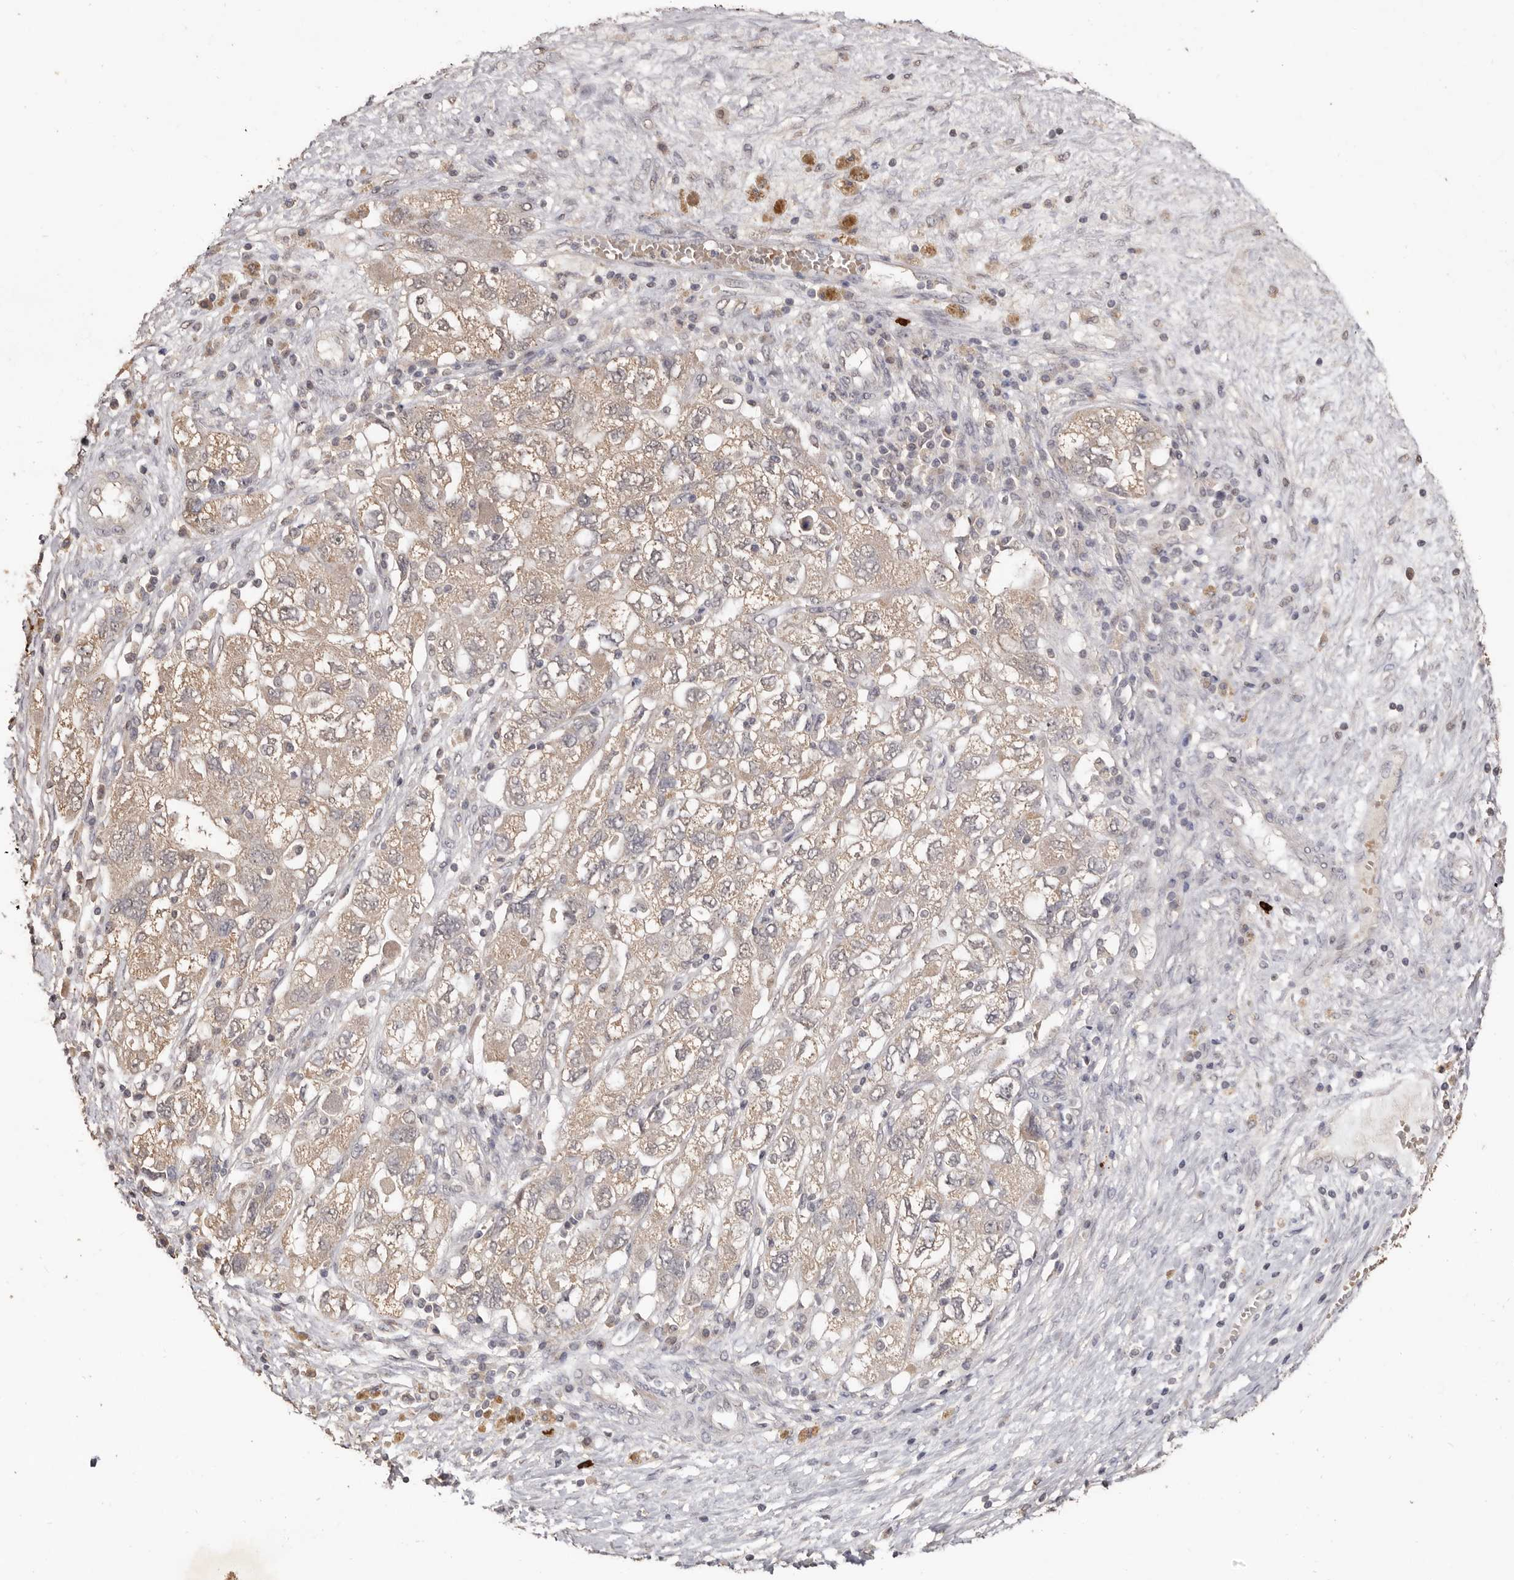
{"staining": {"intensity": "weak", "quantity": "25%-75%", "location": "cytoplasmic/membranous"}, "tissue": "ovarian cancer", "cell_type": "Tumor cells", "image_type": "cancer", "snomed": [{"axis": "morphology", "description": "Carcinoma, NOS"}, {"axis": "morphology", "description": "Cystadenocarcinoma, serous, NOS"}, {"axis": "topography", "description": "Ovary"}], "caption": "Serous cystadenocarcinoma (ovarian) stained for a protein (brown) displays weak cytoplasmic/membranous positive expression in about 25%-75% of tumor cells.", "gene": "INAVA", "patient": {"sex": "female", "age": 69}}